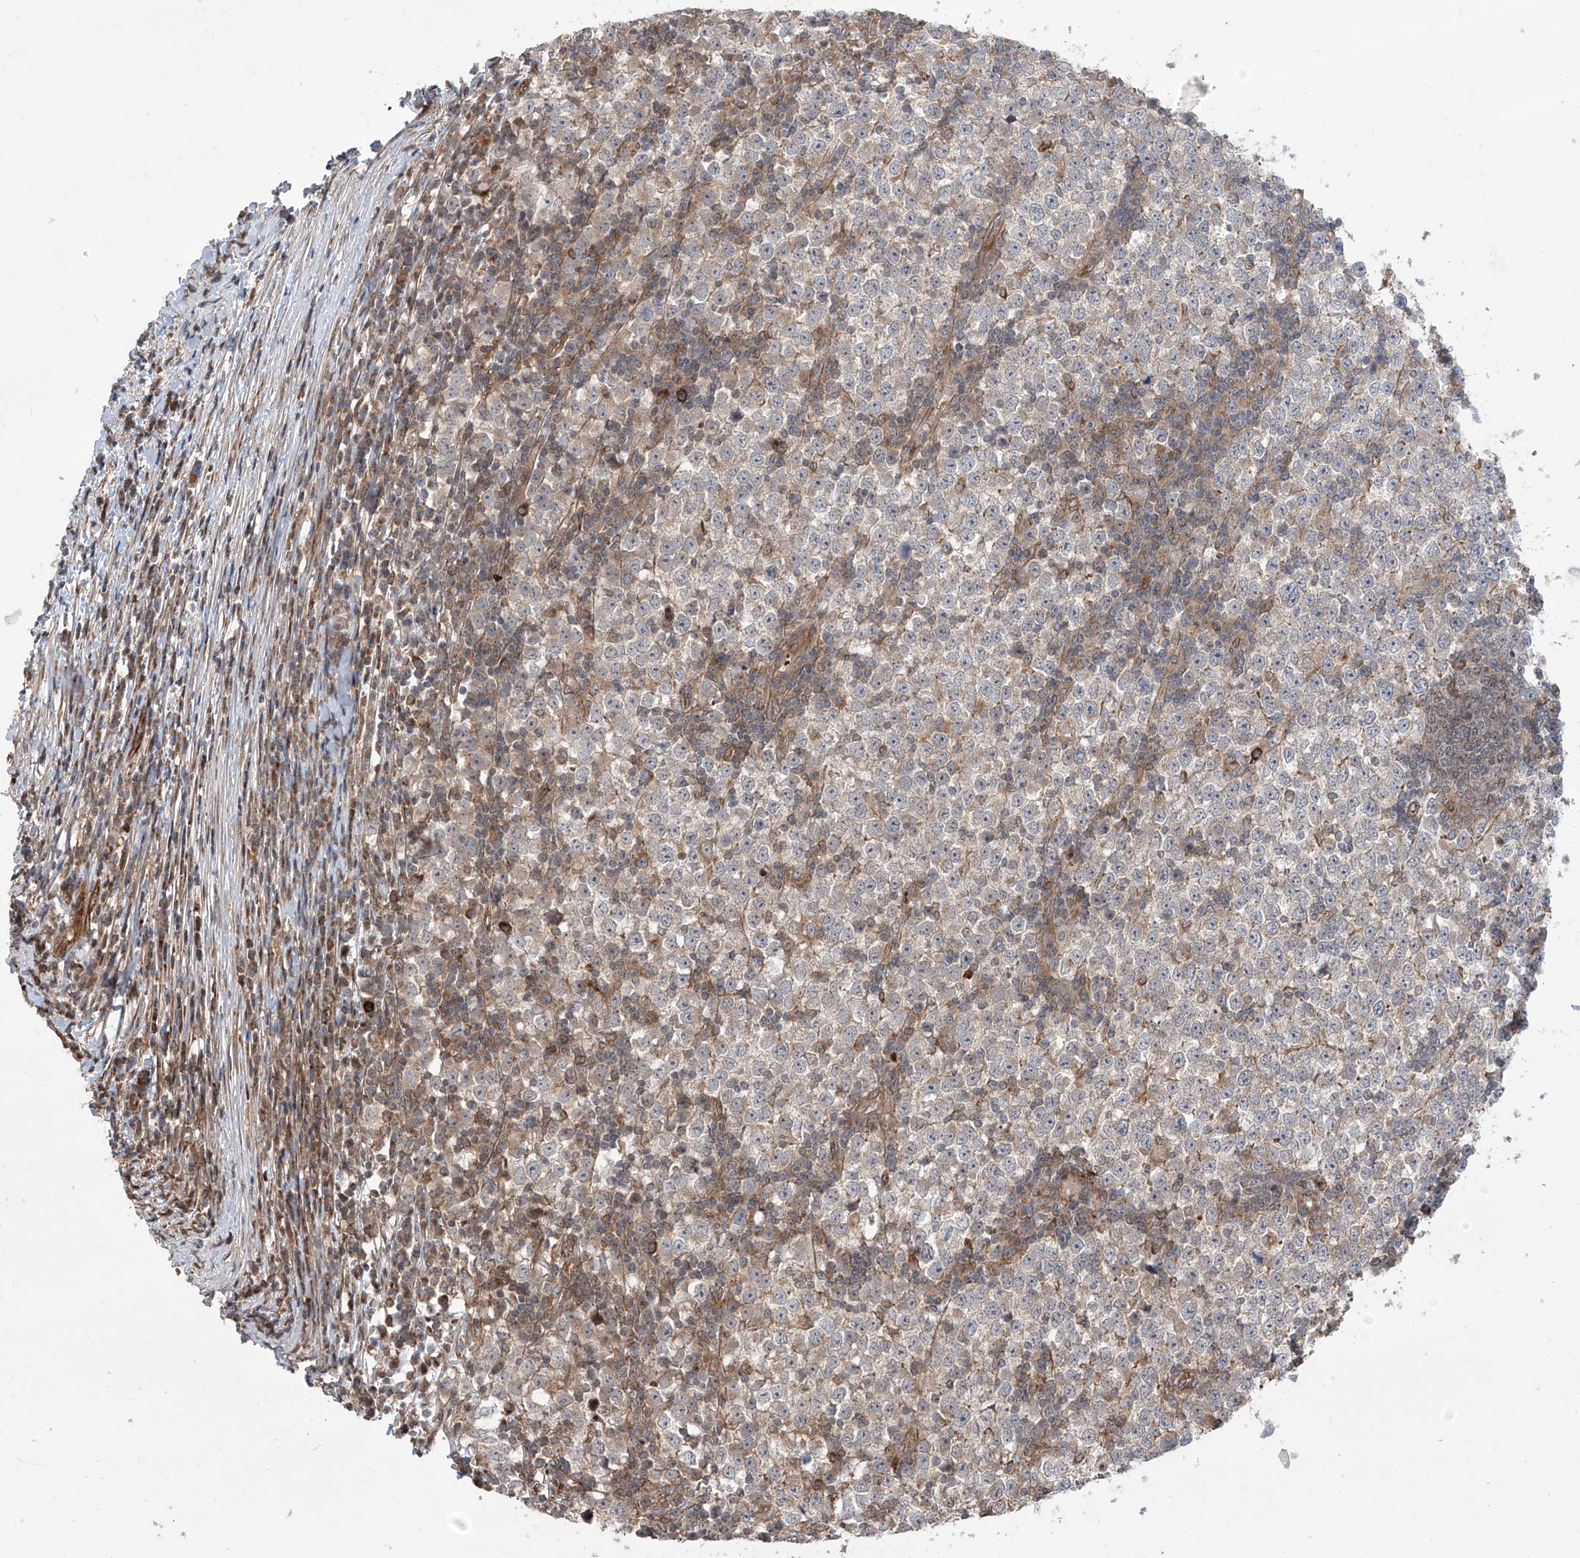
{"staining": {"intensity": "weak", "quantity": "<25%", "location": "cytoplasmic/membranous"}, "tissue": "testis cancer", "cell_type": "Tumor cells", "image_type": "cancer", "snomed": [{"axis": "morphology", "description": "Seminoma, NOS"}, {"axis": "topography", "description": "Testis"}], "caption": "An immunohistochemistry (IHC) photomicrograph of testis cancer (seminoma) is shown. There is no staining in tumor cells of testis cancer (seminoma). (Stains: DAB (3,3'-diaminobenzidine) immunohistochemistry with hematoxylin counter stain, Microscopy: brightfield microscopy at high magnification).", "gene": "APAF1", "patient": {"sex": "male", "age": 65}}